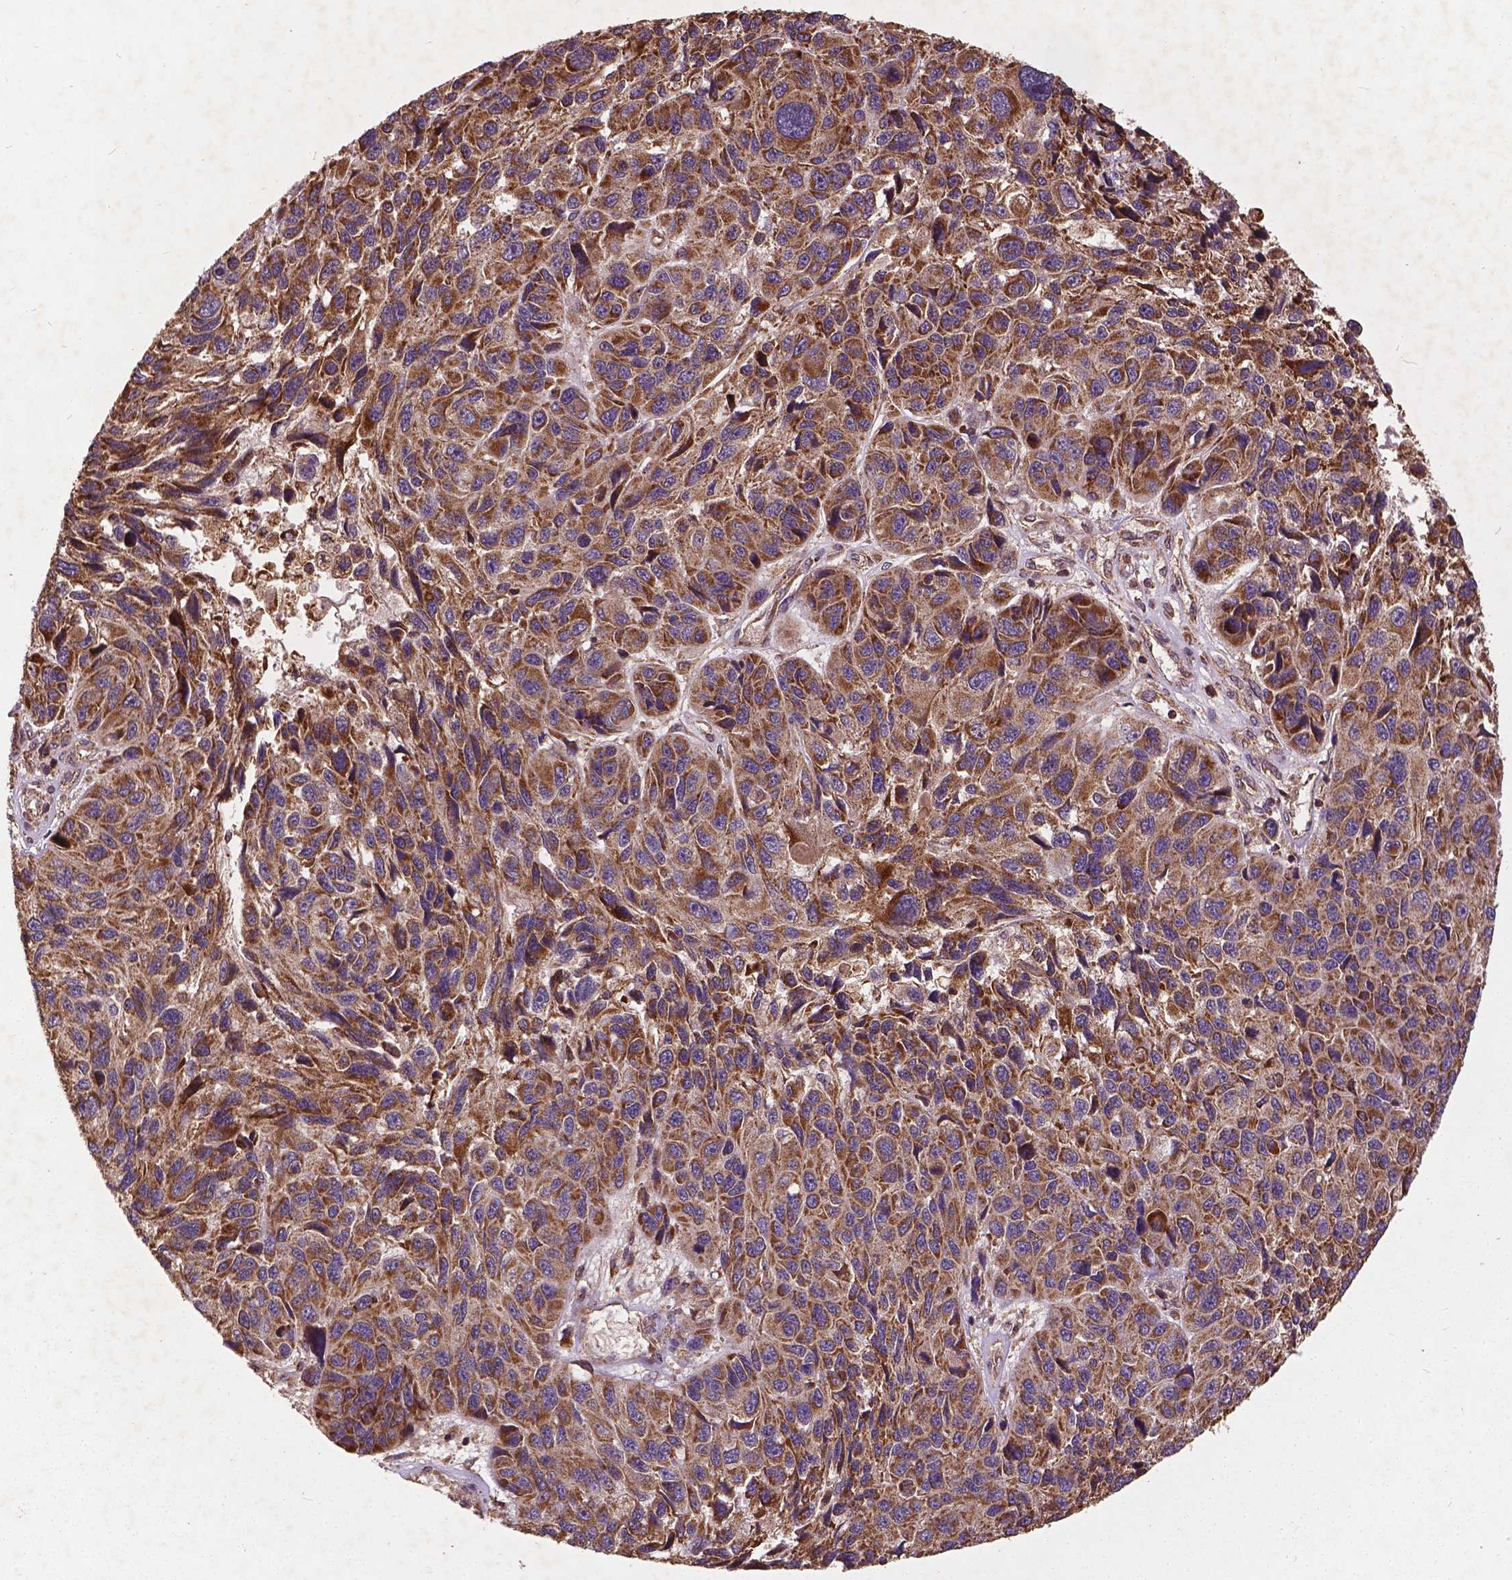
{"staining": {"intensity": "moderate", "quantity": ">75%", "location": "cytoplasmic/membranous"}, "tissue": "melanoma", "cell_type": "Tumor cells", "image_type": "cancer", "snomed": [{"axis": "morphology", "description": "Malignant melanoma, NOS"}, {"axis": "topography", "description": "Skin"}], "caption": "Protein analysis of melanoma tissue exhibits moderate cytoplasmic/membranous positivity in approximately >75% of tumor cells.", "gene": "UBXN2A", "patient": {"sex": "male", "age": 53}}